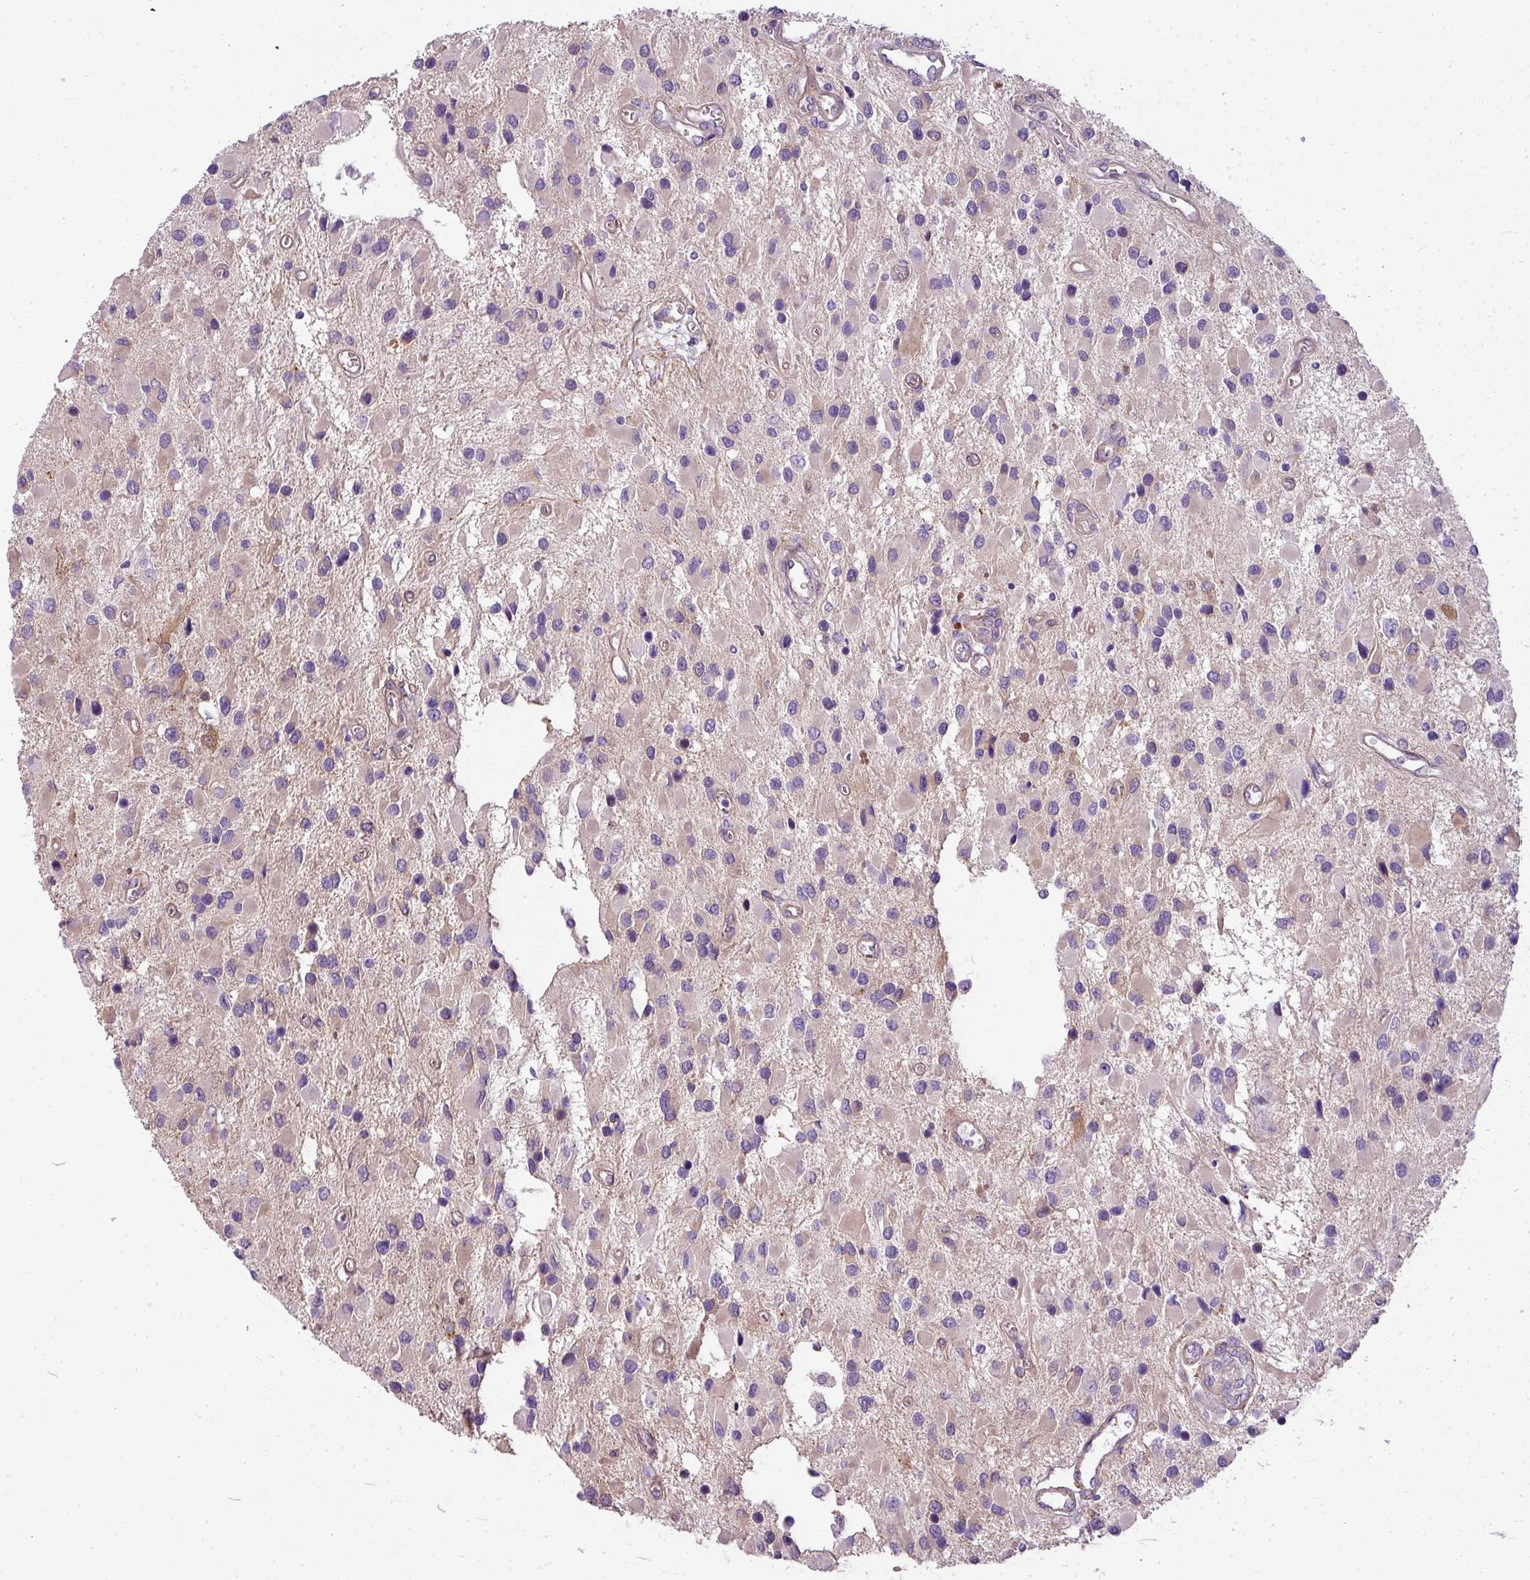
{"staining": {"intensity": "weak", "quantity": "<25%", "location": "cytoplasmic/membranous"}, "tissue": "glioma", "cell_type": "Tumor cells", "image_type": "cancer", "snomed": [{"axis": "morphology", "description": "Glioma, malignant, High grade"}, {"axis": "topography", "description": "Brain"}], "caption": "A high-resolution image shows immunohistochemistry (IHC) staining of malignant glioma (high-grade), which demonstrates no significant expression in tumor cells.", "gene": "PALS2", "patient": {"sex": "male", "age": 53}}